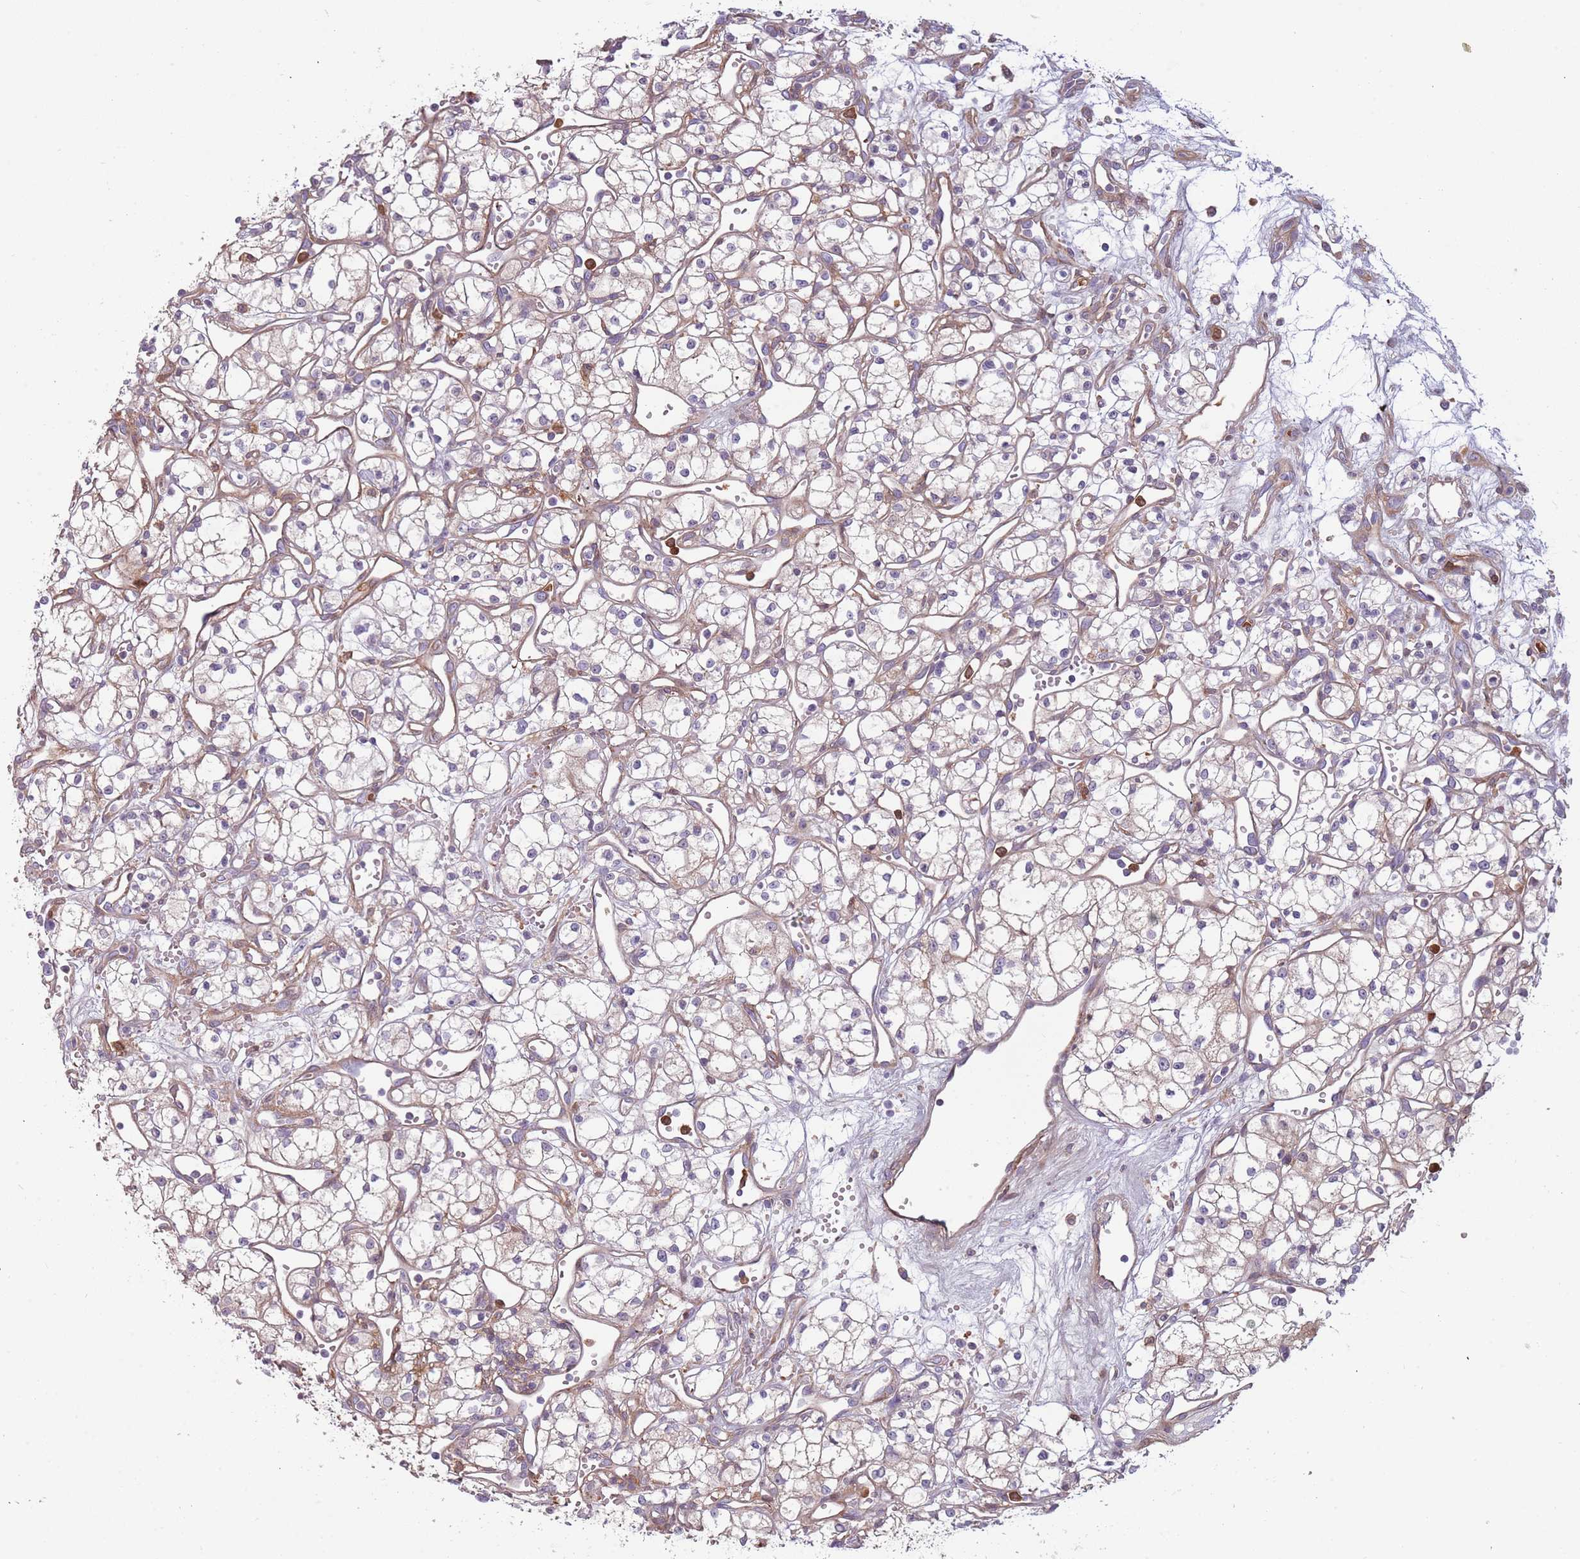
{"staining": {"intensity": "weak", "quantity": "<25%", "location": "cytoplasmic/membranous"}, "tissue": "renal cancer", "cell_type": "Tumor cells", "image_type": "cancer", "snomed": [{"axis": "morphology", "description": "Adenocarcinoma, NOS"}, {"axis": "topography", "description": "Kidney"}], "caption": "This is an immunohistochemistry photomicrograph of renal adenocarcinoma. There is no positivity in tumor cells.", "gene": "NADK", "patient": {"sex": "male", "age": 59}}